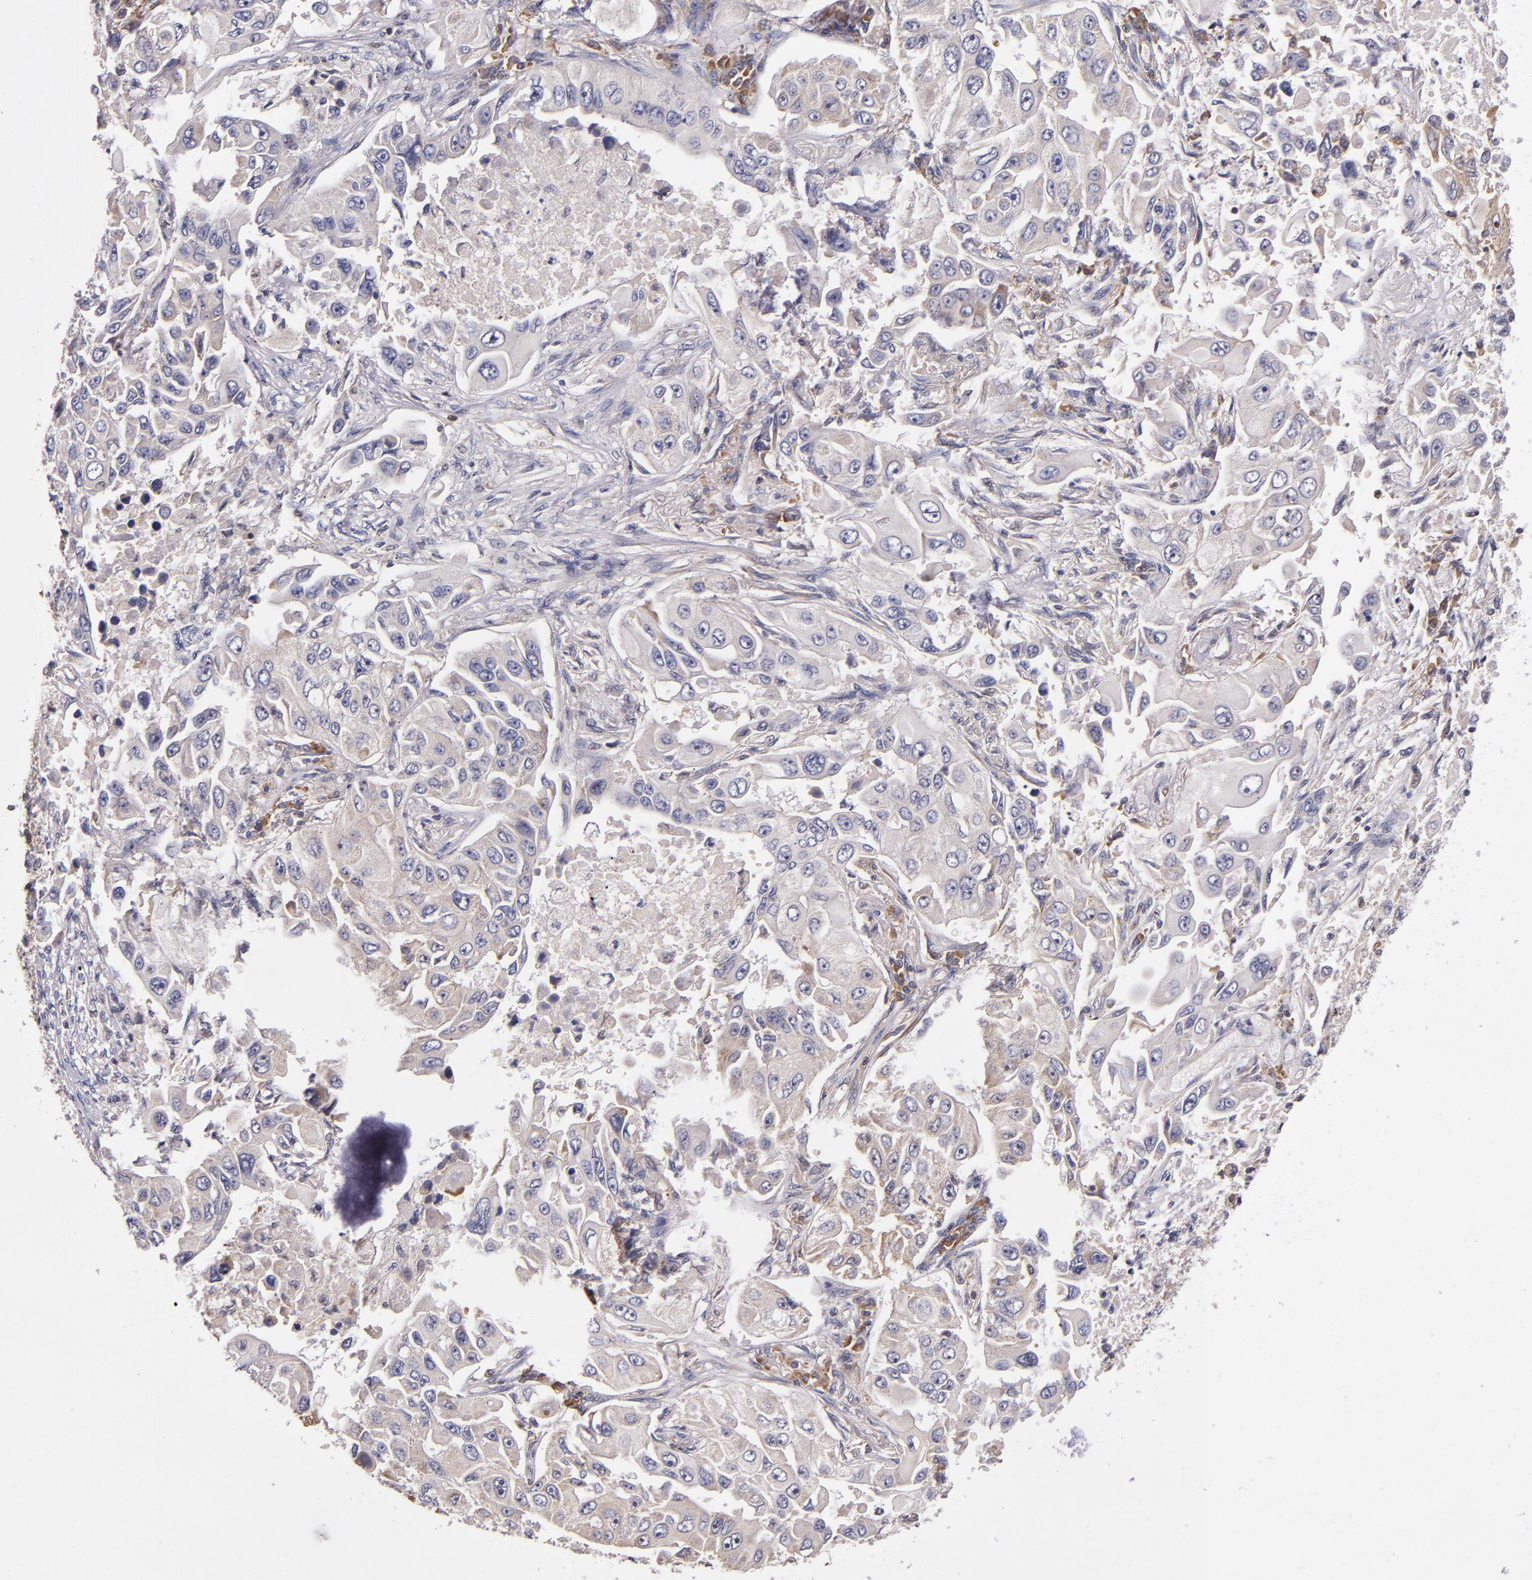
{"staining": {"intensity": "weak", "quantity": "<25%", "location": "cytoplasmic/membranous"}, "tissue": "lung cancer", "cell_type": "Tumor cells", "image_type": "cancer", "snomed": [{"axis": "morphology", "description": "Adenocarcinoma, NOS"}, {"axis": "topography", "description": "Lung"}], "caption": "Tumor cells show no significant protein expression in lung cancer.", "gene": "EIF4ENIF1", "patient": {"sex": "male", "age": 84}}